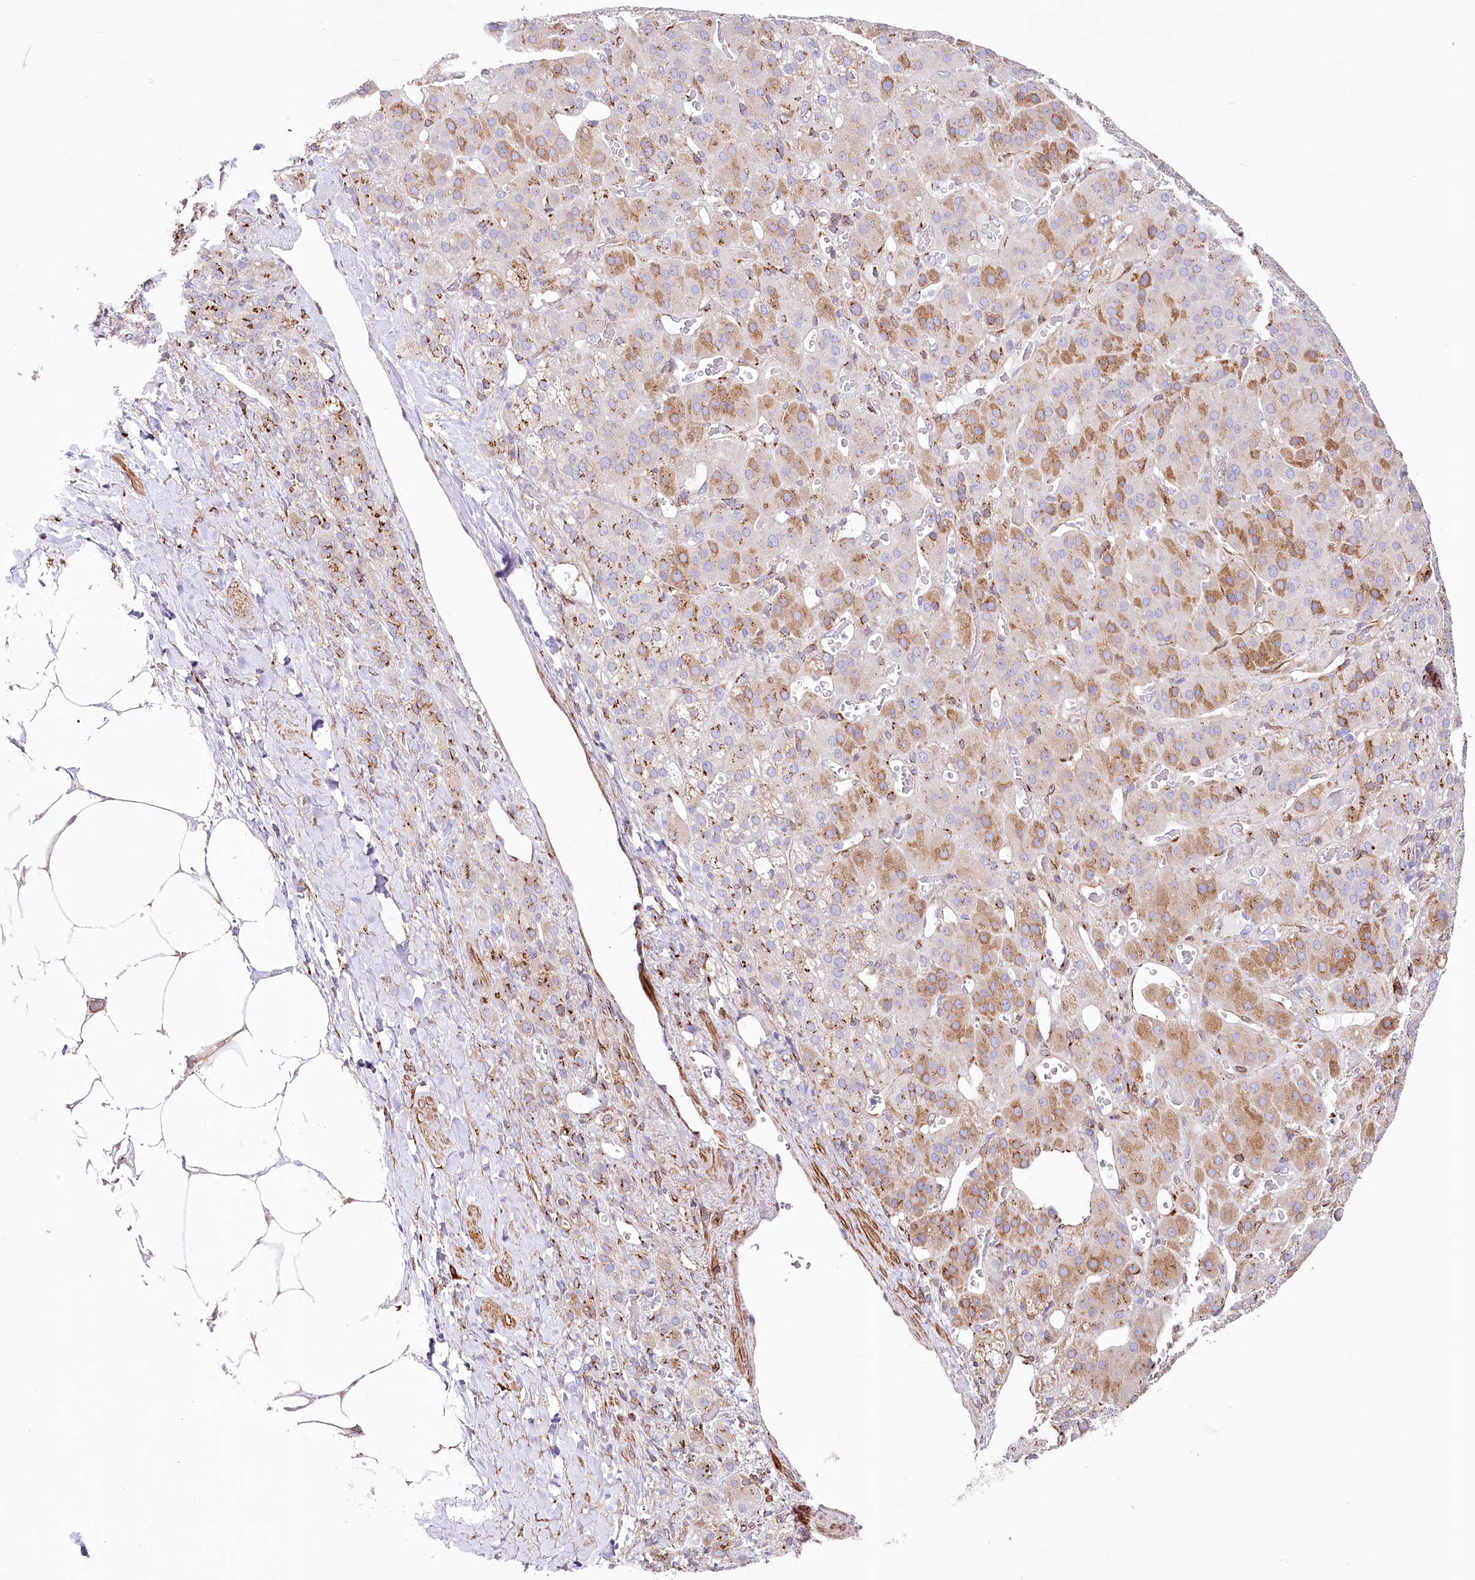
{"staining": {"intensity": "moderate", "quantity": "25%-75%", "location": "cytoplasmic/membranous"}, "tissue": "adrenal gland", "cell_type": "Glandular cells", "image_type": "normal", "snomed": [{"axis": "morphology", "description": "Normal tissue, NOS"}, {"axis": "topography", "description": "Adrenal gland"}], "caption": "Adrenal gland was stained to show a protein in brown. There is medium levels of moderate cytoplasmic/membranous staining in about 25%-75% of glandular cells. Immunohistochemistry stains the protein of interest in brown and the nuclei are stained blue.", "gene": "ABRAXAS2", "patient": {"sex": "male", "age": 57}}